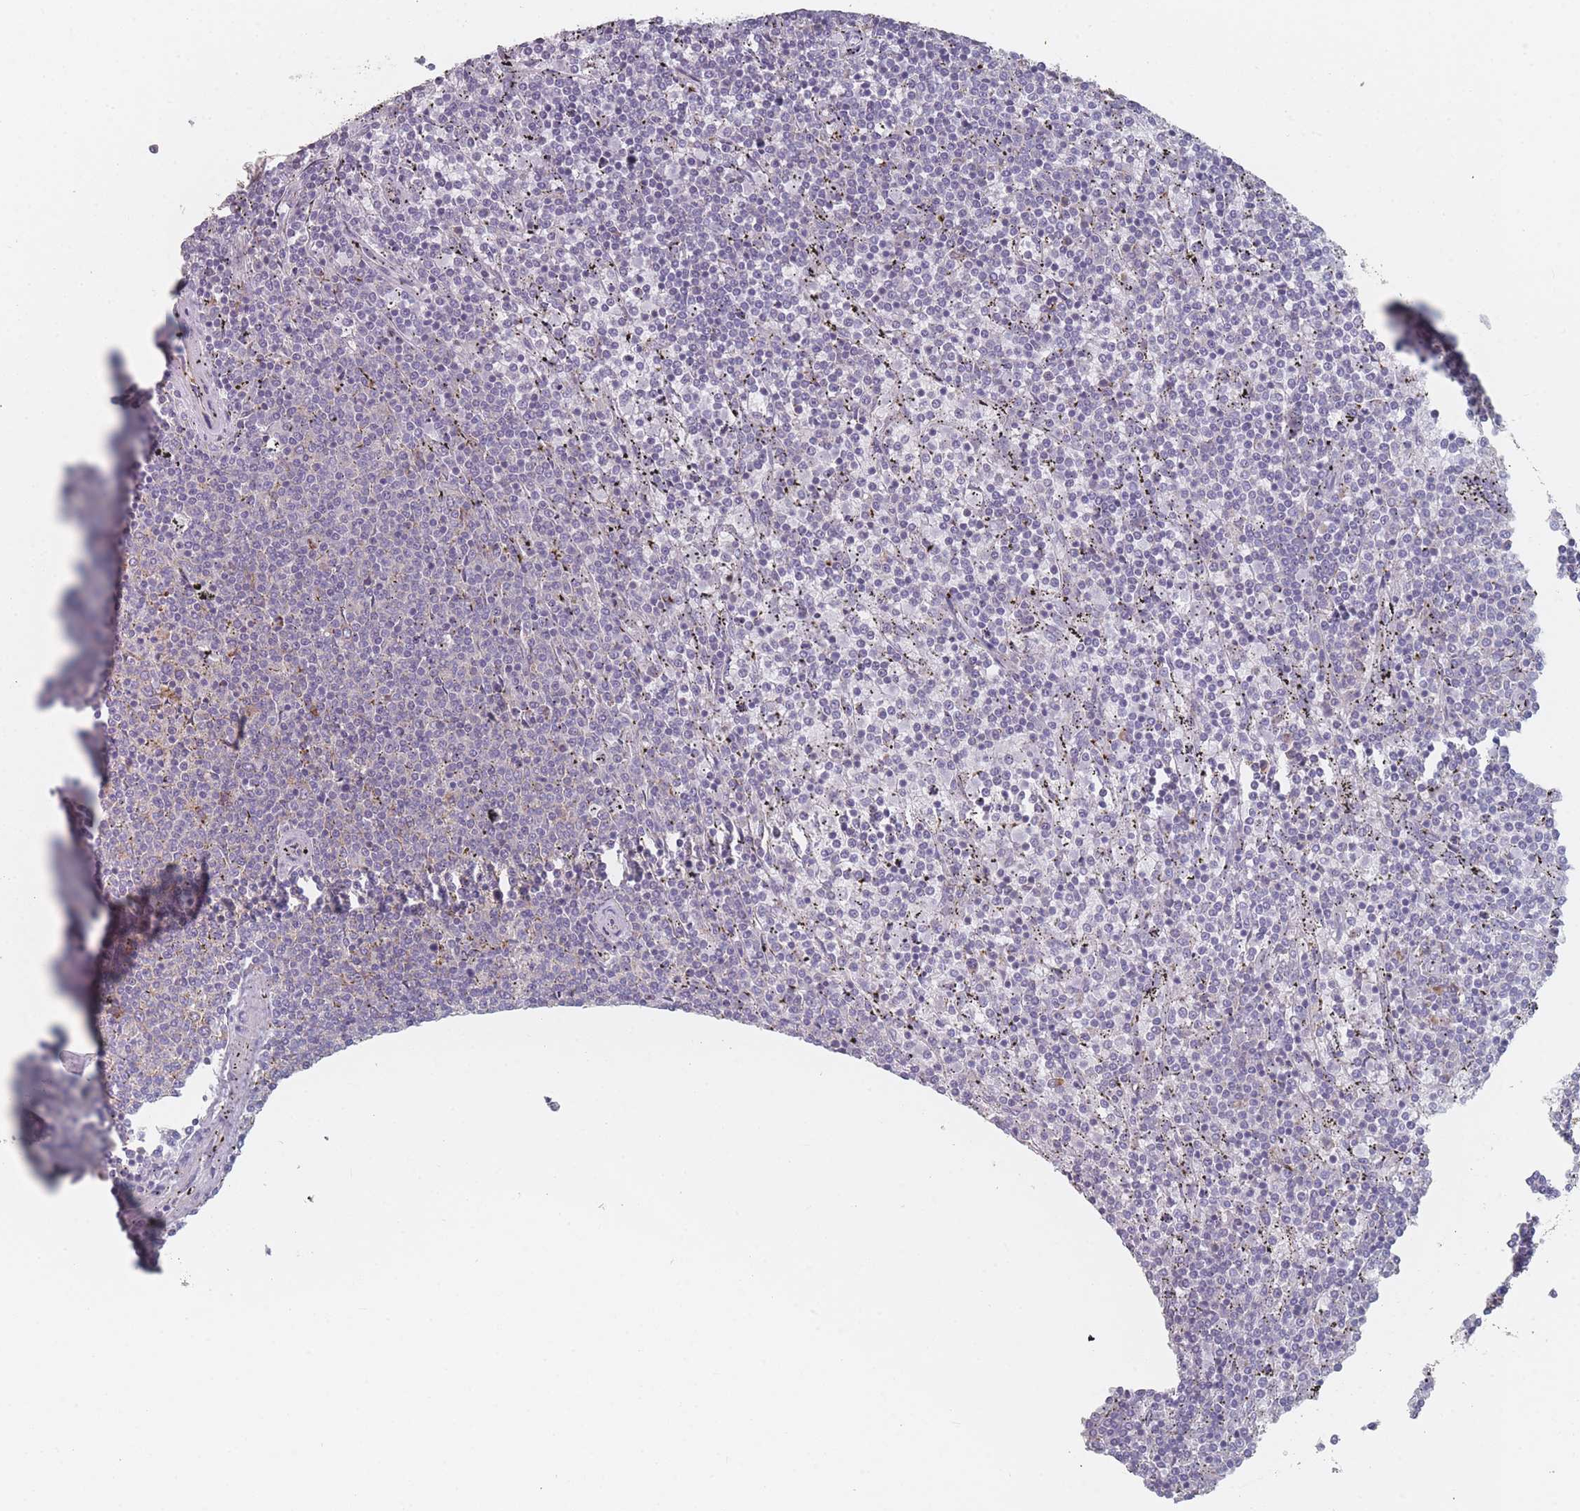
{"staining": {"intensity": "negative", "quantity": "none", "location": "none"}, "tissue": "lymphoma", "cell_type": "Tumor cells", "image_type": "cancer", "snomed": [{"axis": "morphology", "description": "Malignant lymphoma, non-Hodgkin's type, Low grade"}, {"axis": "topography", "description": "Spleen"}], "caption": "A high-resolution image shows IHC staining of lymphoma, which exhibits no significant positivity in tumor cells. The staining was performed using DAB (3,3'-diaminobenzidine) to visualize the protein expression in brown, while the nuclei were stained in blue with hematoxylin (Magnification: 20x).", "gene": "CACNG5", "patient": {"sex": "female", "age": 50}}